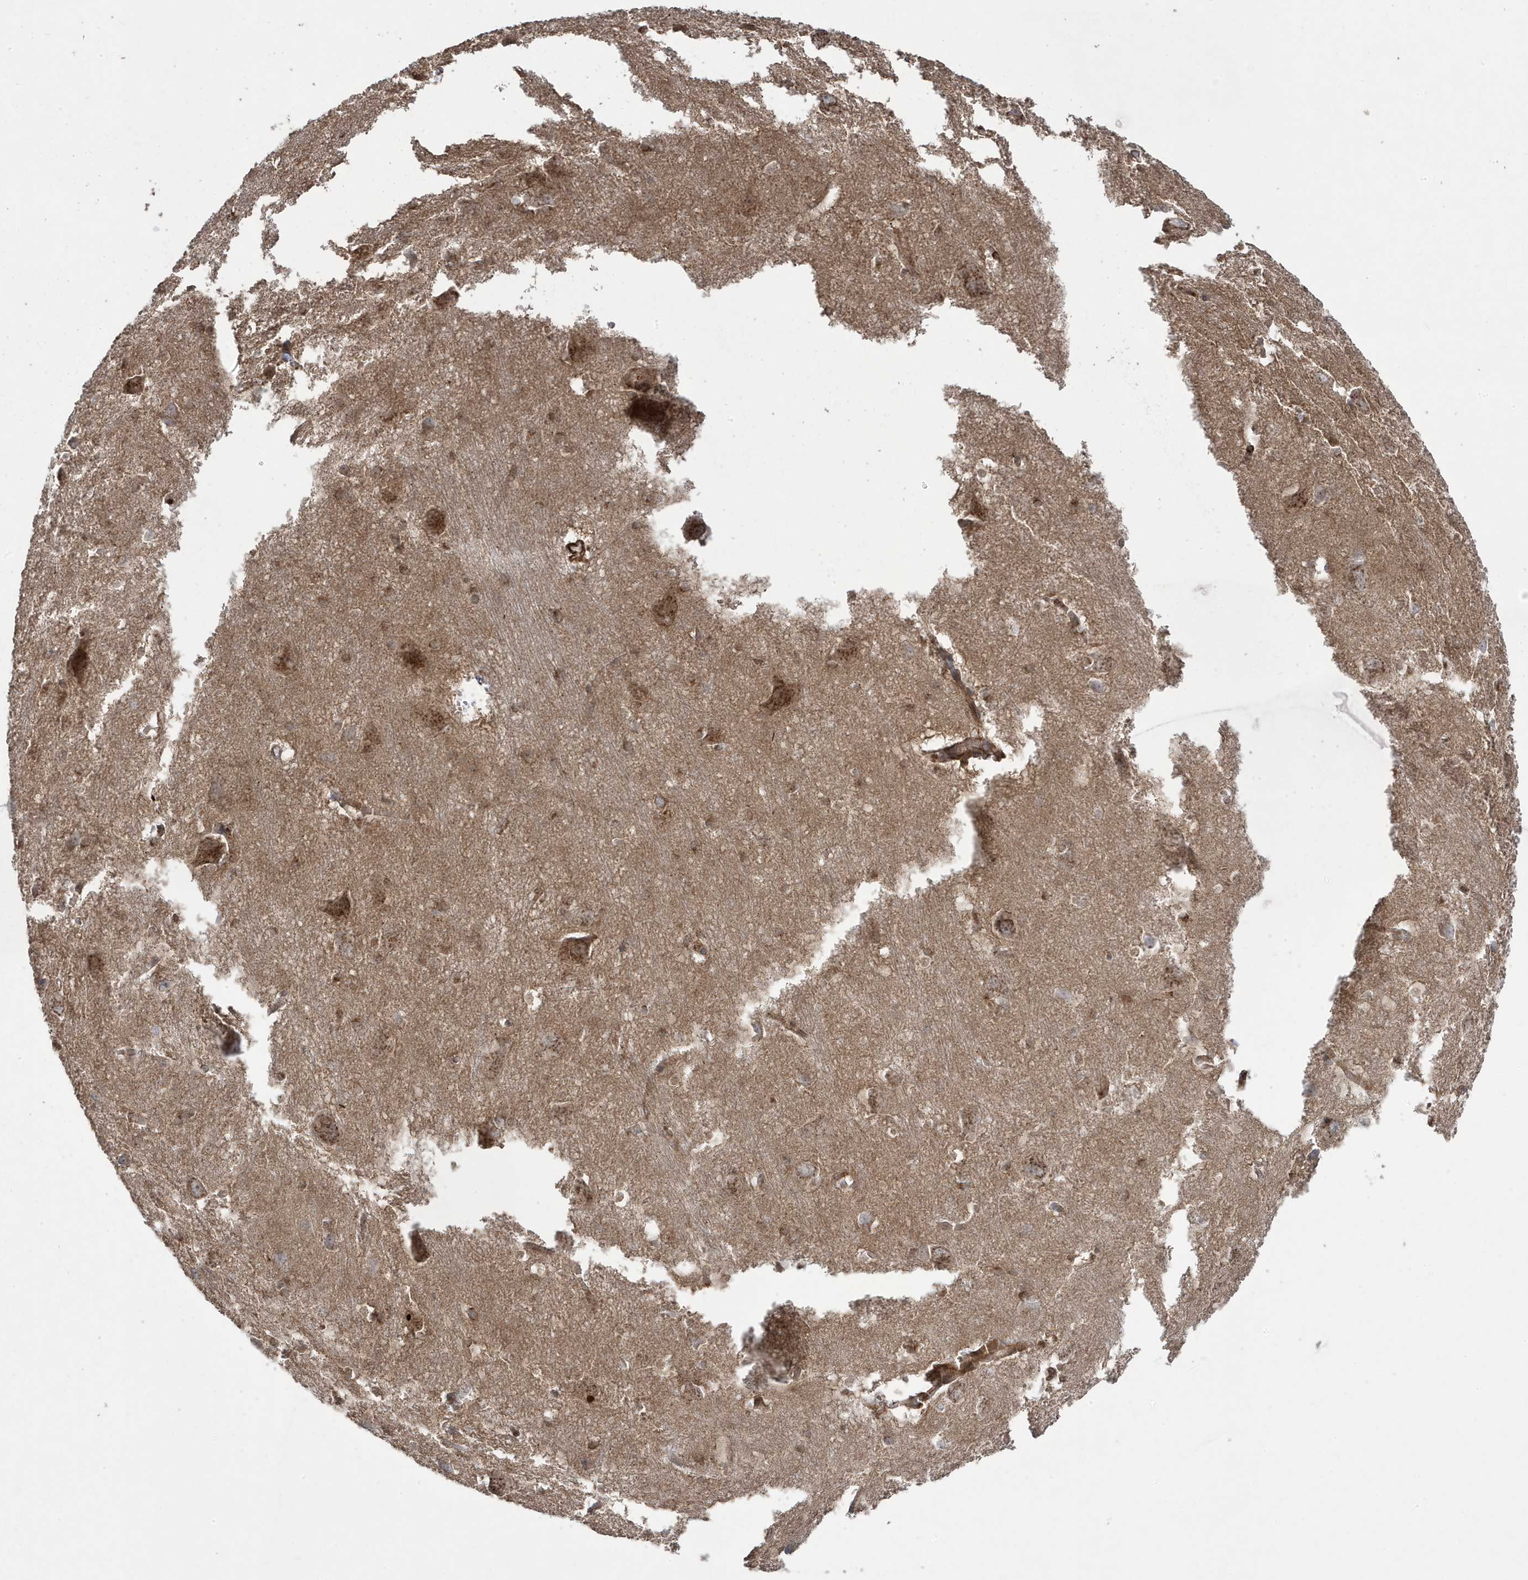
{"staining": {"intensity": "strong", "quantity": "25%-75%", "location": "cytoplasmic/membranous,nuclear"}, "tissue": "caudate", "cell_type": "Glial cells", "image_type": "normal", "snomed": [{"axis": "morphology", "description": "Normal tissue, NOS"}, {"axis": "topography", "description": "Lateral ventricle wall"}], "caption": "Immunohistochemistry (DAB (3,3'-diaminobenzidine)) staining of benign caudate exhibits strong cytoplasmic/membranous,nuclear protein expression in about 25%-75% of glial cells. (IHC, brightfield microscopy, high magnification).", "gene": "CETN3", "patient": {"sex": "male", "age": 37}}